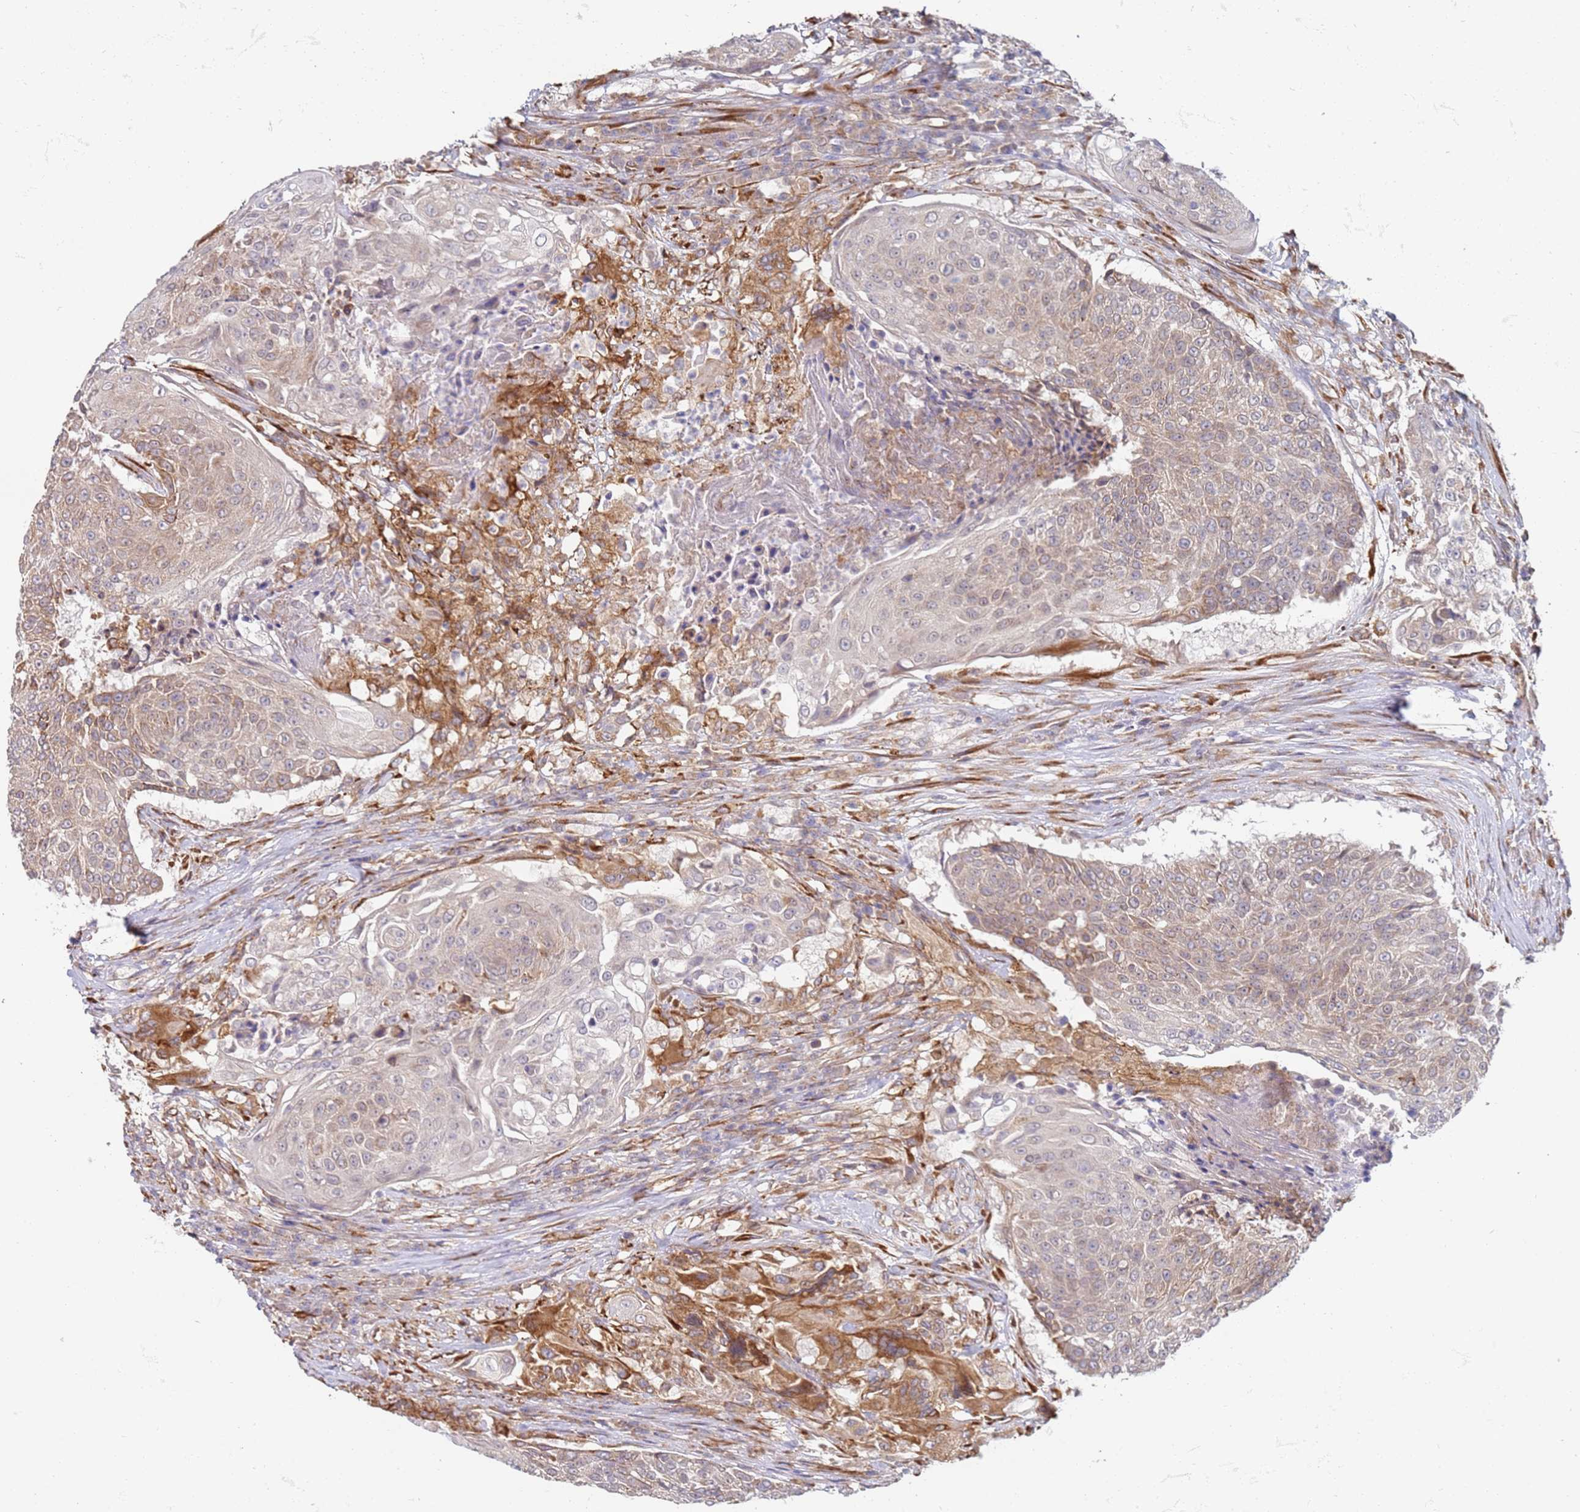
{"staining": {"intensity": "weak", "quantity": "25%-75%", "location": "cytoplasmic/membranous"}, "tissue": "urothelial cancer", "cell_type": "Tumor cells", "image_type": "cancer", "snomed": [{"axis": "morphology", "description": "Urothelial carcinoma, High grade"}, {"axis": "topography", "description": "Urinary bladder"}], "caption": "A micrograph showing weak cytoplasmic/membranous positivity in approximately 25%-75% of tumor cells in urothelial carcinoma (high-grade), as visualized by brown immunohistochemical staining.", "gene": "VRK2", "patient": {"sex": "female", "age": 63}}